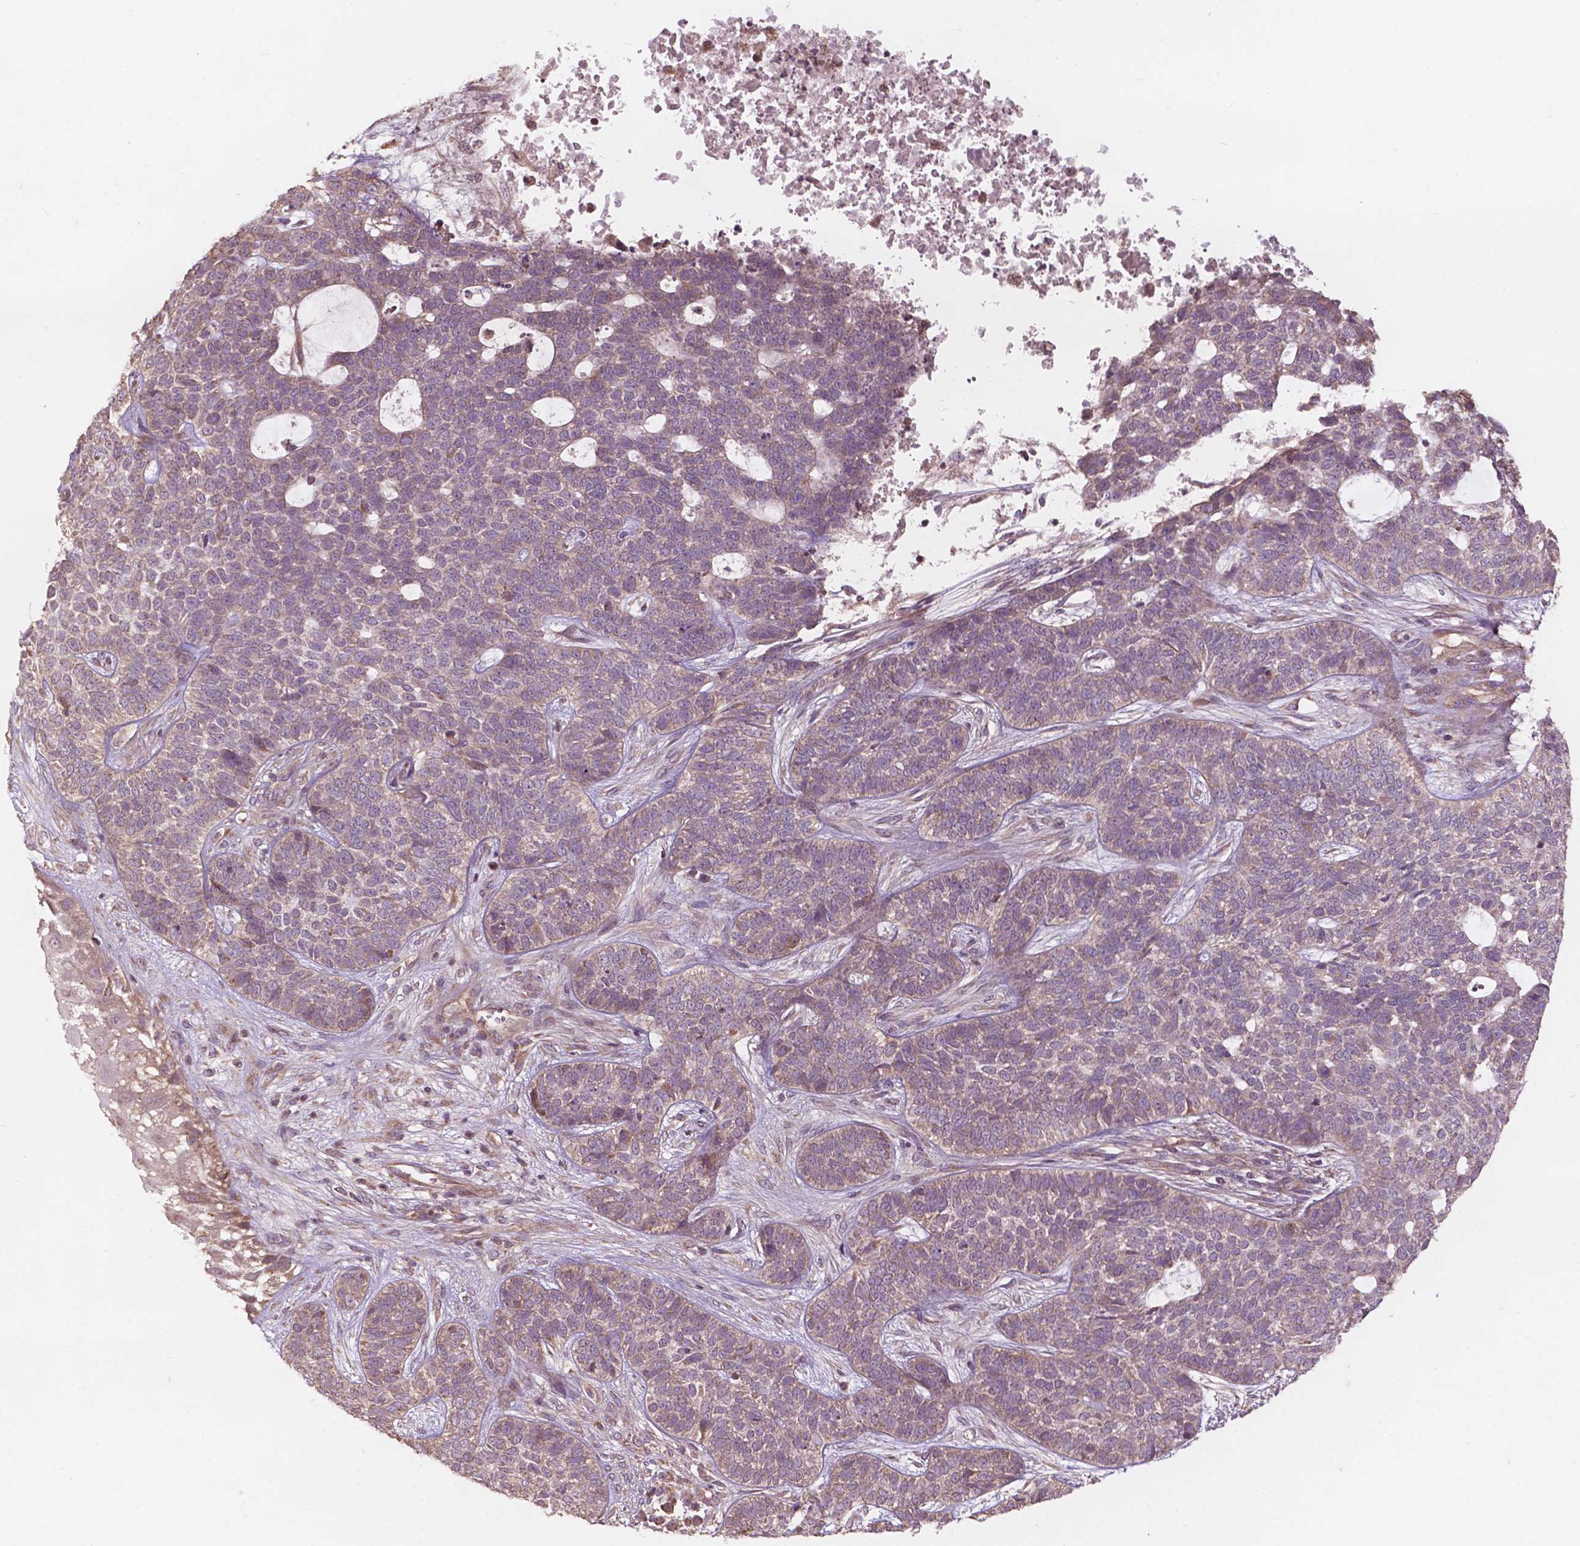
{"staining": {"intensity": "weak", "quantity": "<25%", "location": "cytoplasmic/membranous"}, "tissue": "skin cancer", "cell_type": "Tumor cells", "image_type": "cancer", "snomed": [{"axis": "morphology", "description": "Basal cell carcinoma"}, {"axis": "topography", "description": "Skin"}], "caption": "High magnification brightfield microscopy of skin cancer stained with DAB (3,3'-diaminobenzidine) (brown) and counterstained with hematoxylin (blue): tumor cells show no significant staining.", "gene": "CDC42BPA", "patient": {"sex": "female", "age": 69}}